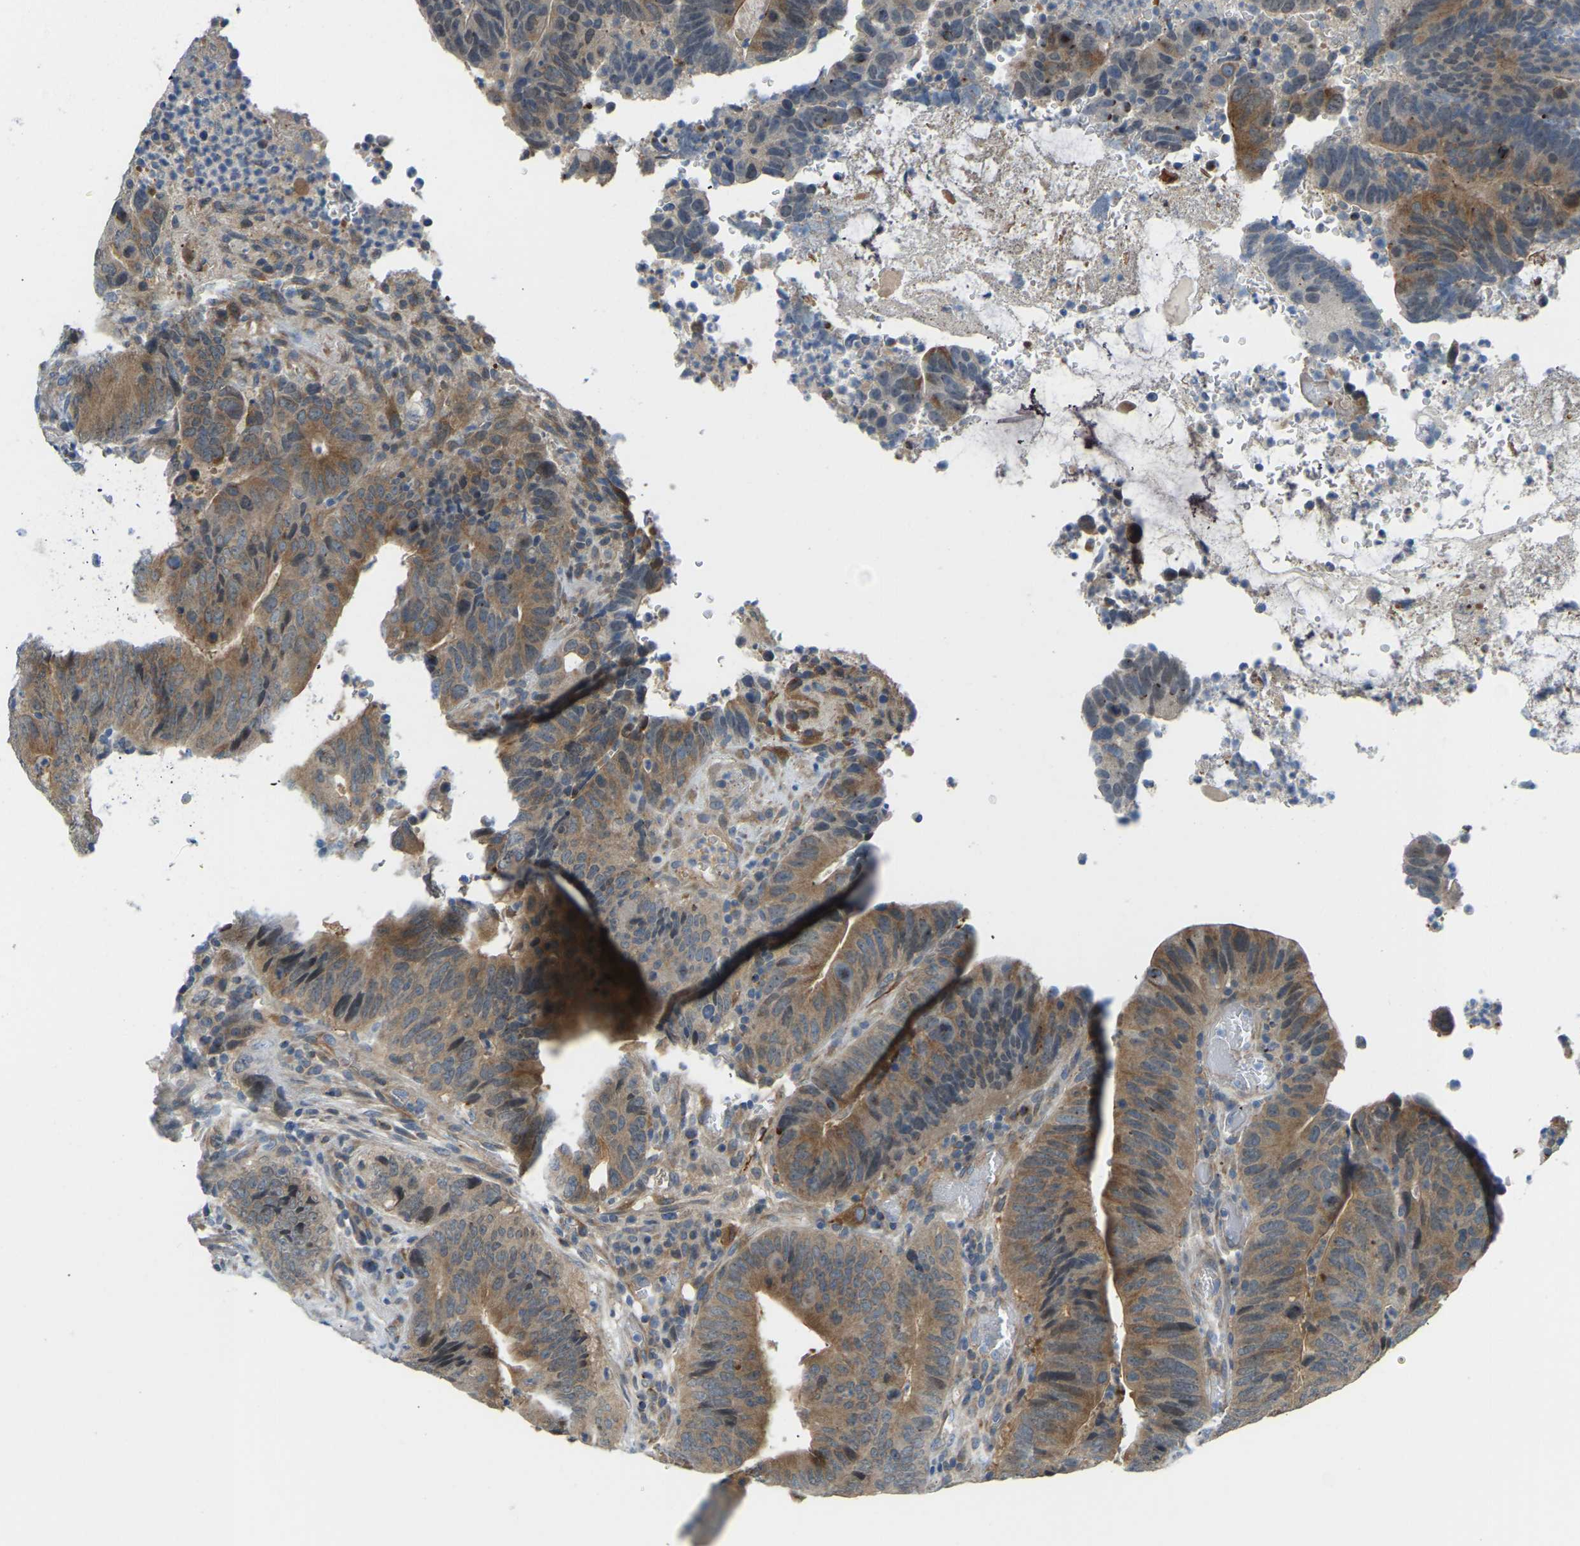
{"staining": {"intensity": "moderate", "quantity": ">75%", "location": "cytoplasmic/membranous"}, "tissue": "colorectal cancer", "cell_type": "Tumor cells", "image_type": "cancer", "snomed": [{"axis": "morphology", "description": "Adenocarcinoma, NOS"}, {"axis": "topography", "description": "Colon"}], "caption": "Adenocarcinoma (colorectal) stained for a protein (brown) exhibits moderate cytoplasmic/membranous positive expression in about >75% of tumor cells.", "gene": "NME8", "patient": {"sex": "male", "age": 56}}